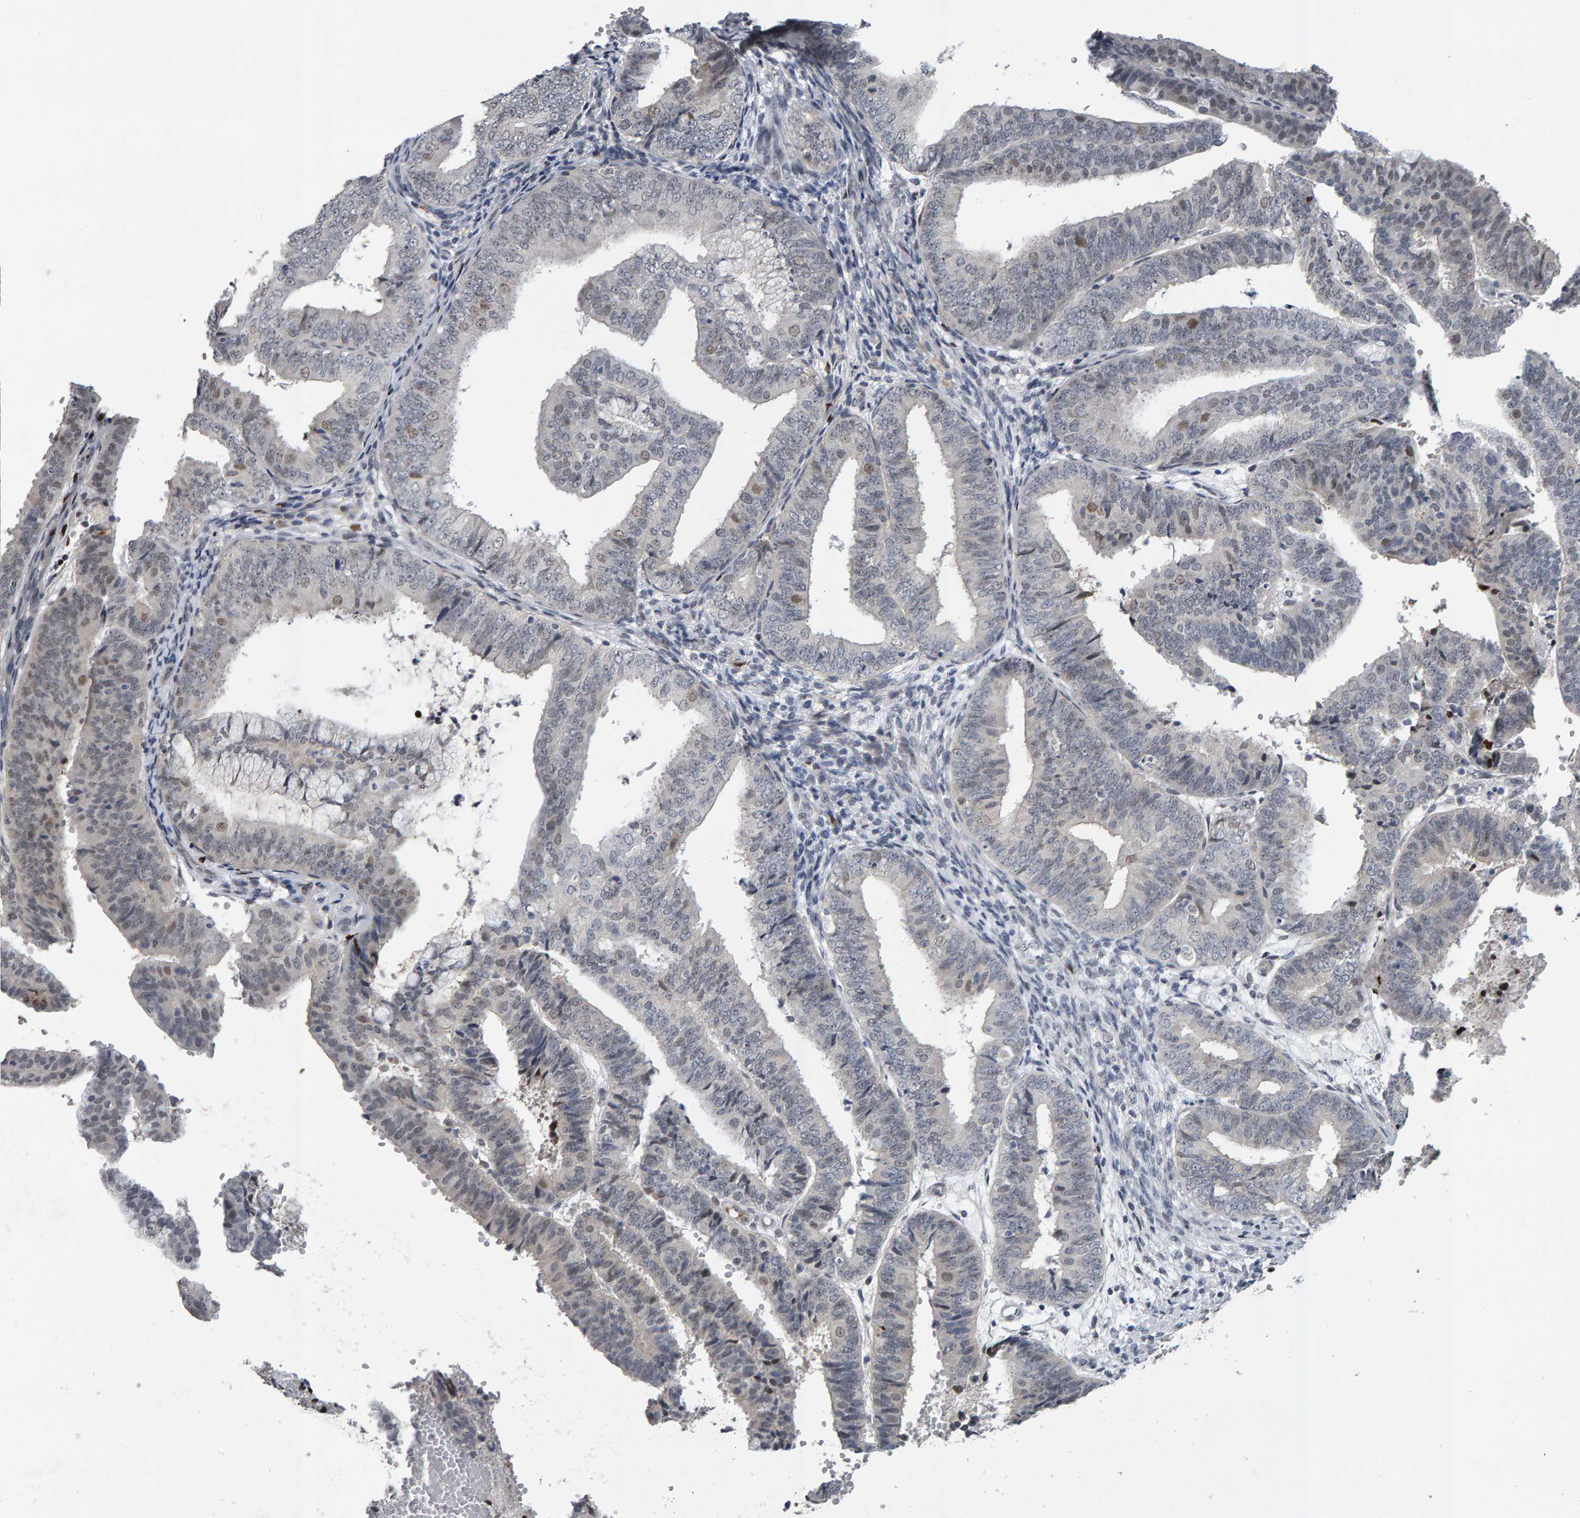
{"staining": {"intensity": "weak", "quantity": "<25%", "location": "nuclear"}, "tissue": "endometrial cancer", "cell_type": "Tumor cells", "image_type": "cancer", "snomed": [{"axis": "morphology", "description": "Adenocarcinoma, NOS"}, {"axis": "topography", "description": "Endometrium"}], "caption": "Immunohistochemistry of endometrial adenocarcinoma reveals no staining in tumor cells.", "gene": "IPO8", "patient": {"sex": "female", "age": 63}}